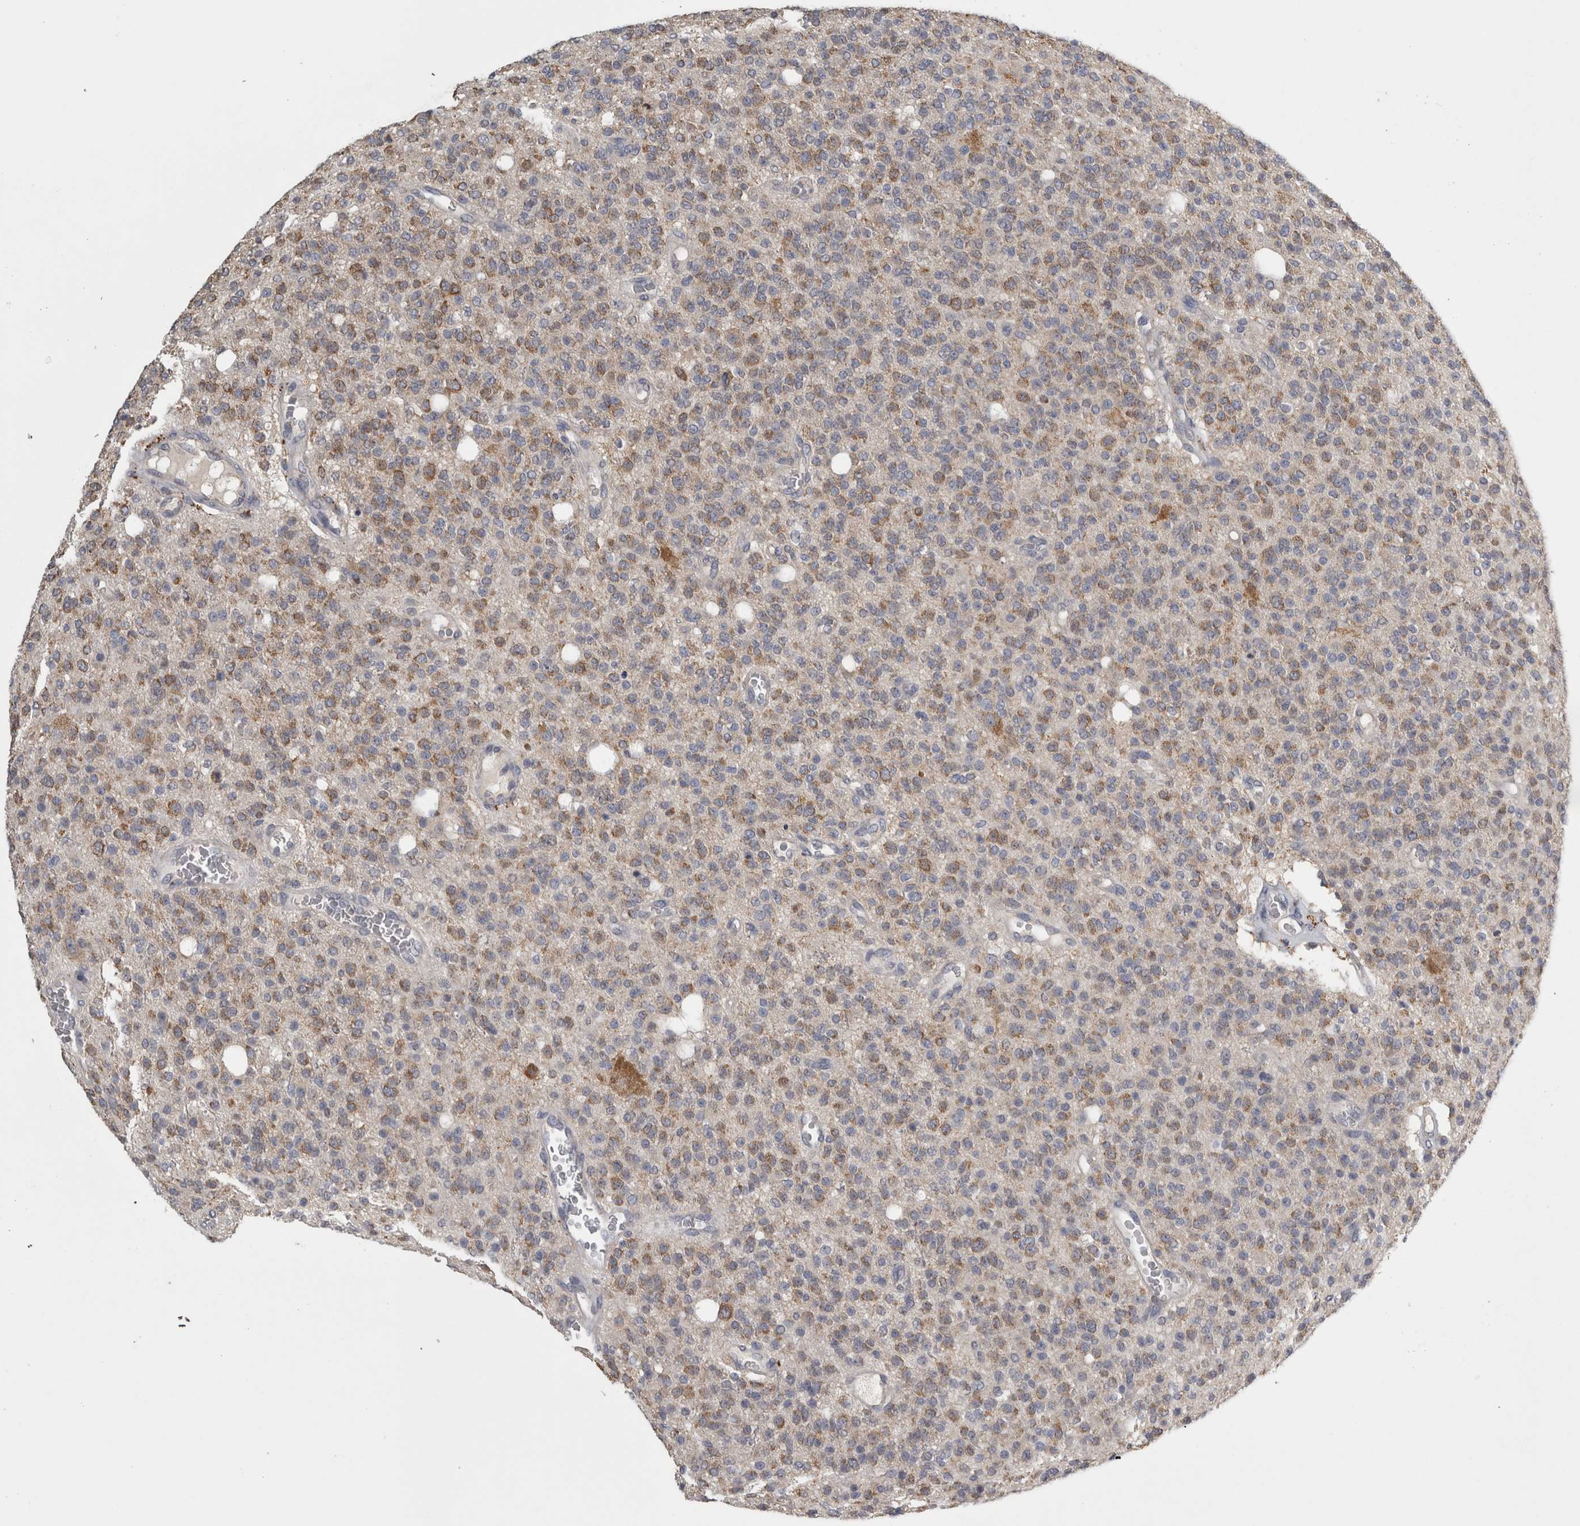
{"staining": {"intensity": "moderate", "quantity": ">75%", "location": "cytoplasmic/membranous"}, "tissue": "glioma", "cell_type": "Tumor cells", "image_type": "cancer", "snomed": [{"axis": "morphology", "description": "Glioma, malignant, High grade"}, {"axis": "topography", "description": "Brain"}], "caption": "Protein expression by immunohistochemistry (IHC) displays moderate cytoplasmic/membranous positivity in about >75% of tumor cells in malignant high-grade glioma. (Brightfield microscopy of DAB IHC at high magnification).", "gene": "FRK", "patient": {"sex": "male", "age": 34}}